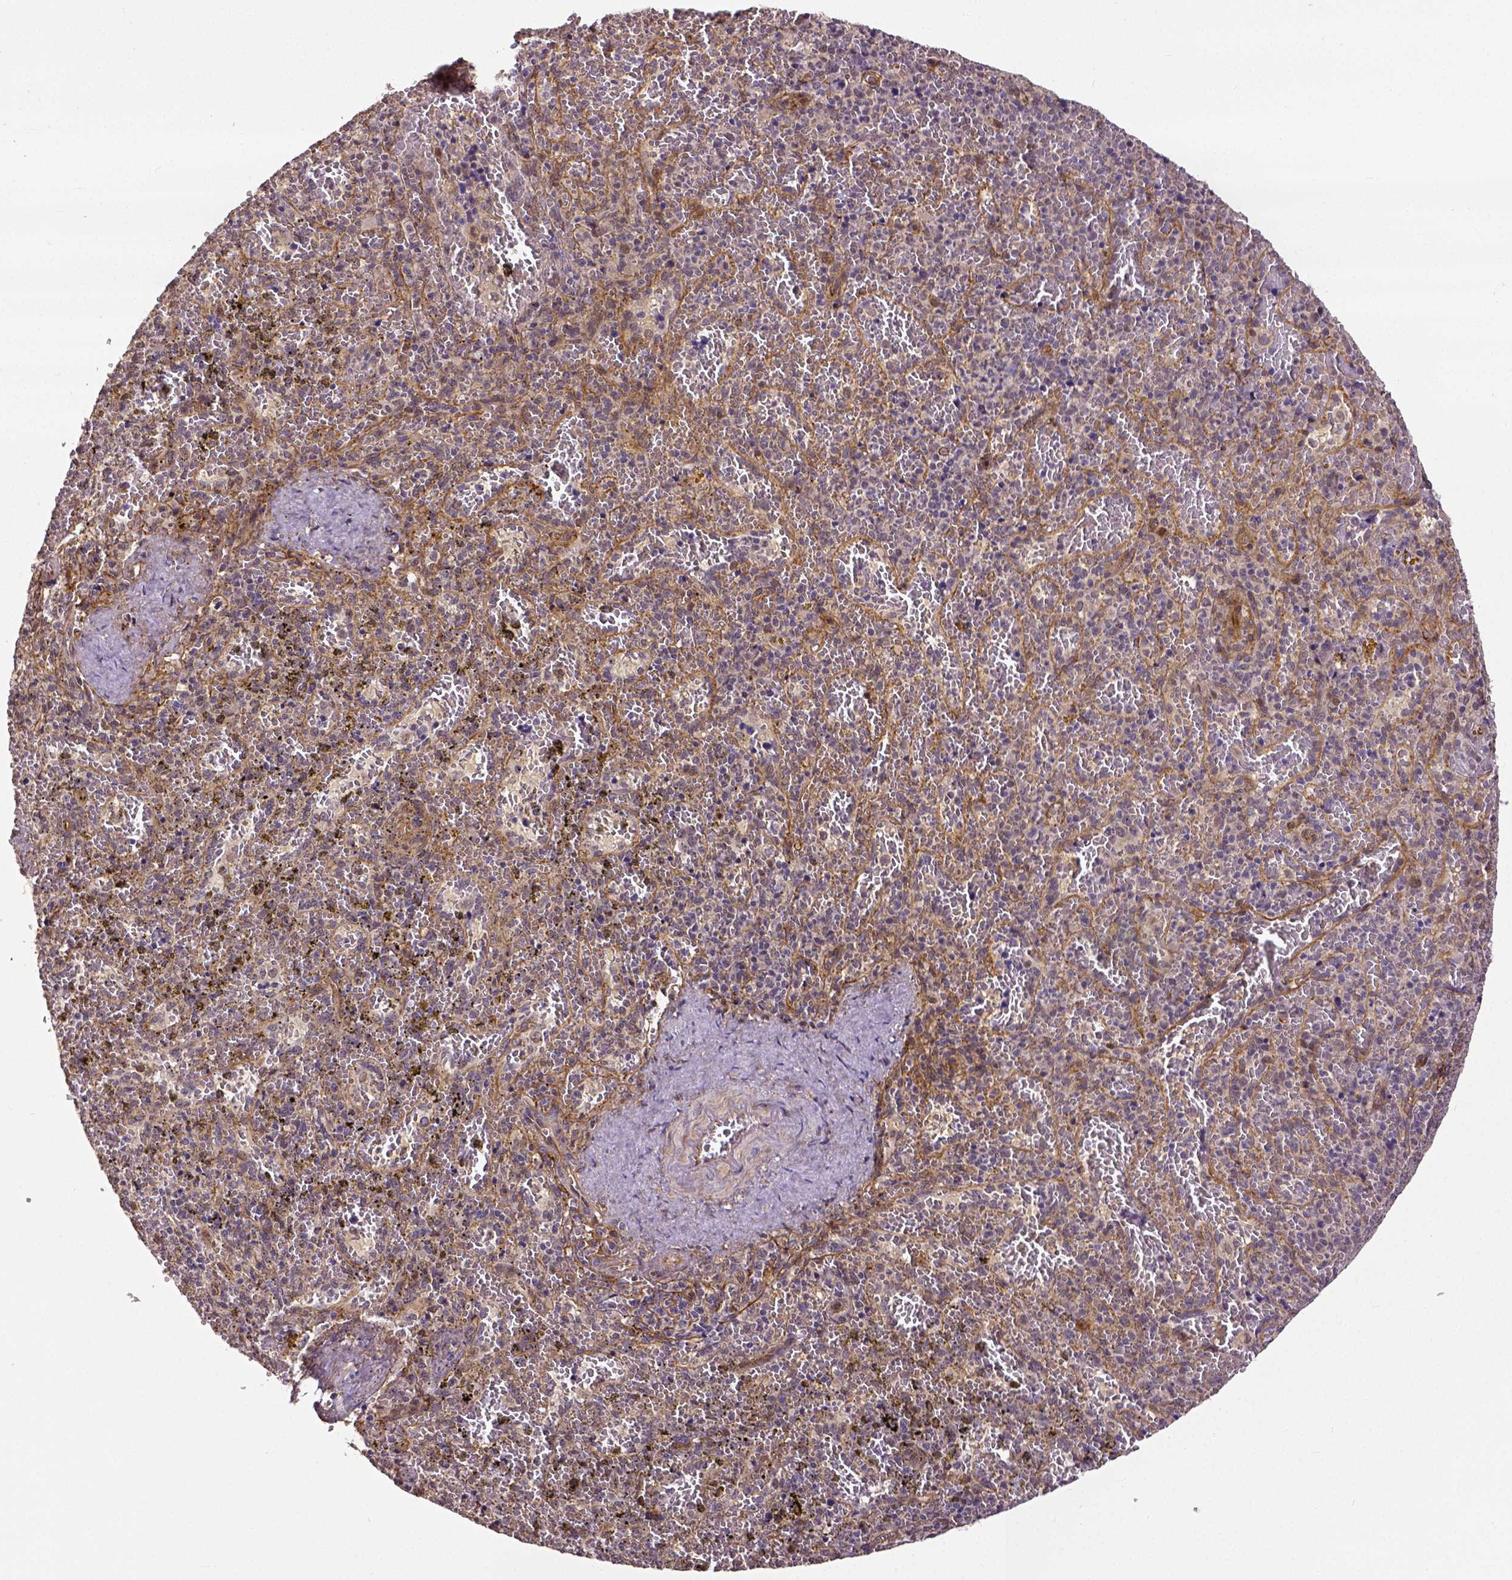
{"staining": {"intensity": "weak", "quantity": "25%-75%", "location": "cytoplasmic/membranous"}, "tissue": "spleen", "cell_type": "Cells in red pulp", "image_type": "normal", "snomed": [{"axis": "morphology", "description": "Normal tissue, NOS"}, {"axis": "topography", "description": "Spleen"}], "caption": "Protein analysis of unremarkable spleen reveals weak cytoplasmic/membranous staining in about 25%-75% of cells in red pulp. (IHC, brightfield microscopy, high magnification).", "gene": "DICER1", "patient": {"sex": "female", "age": 50}}